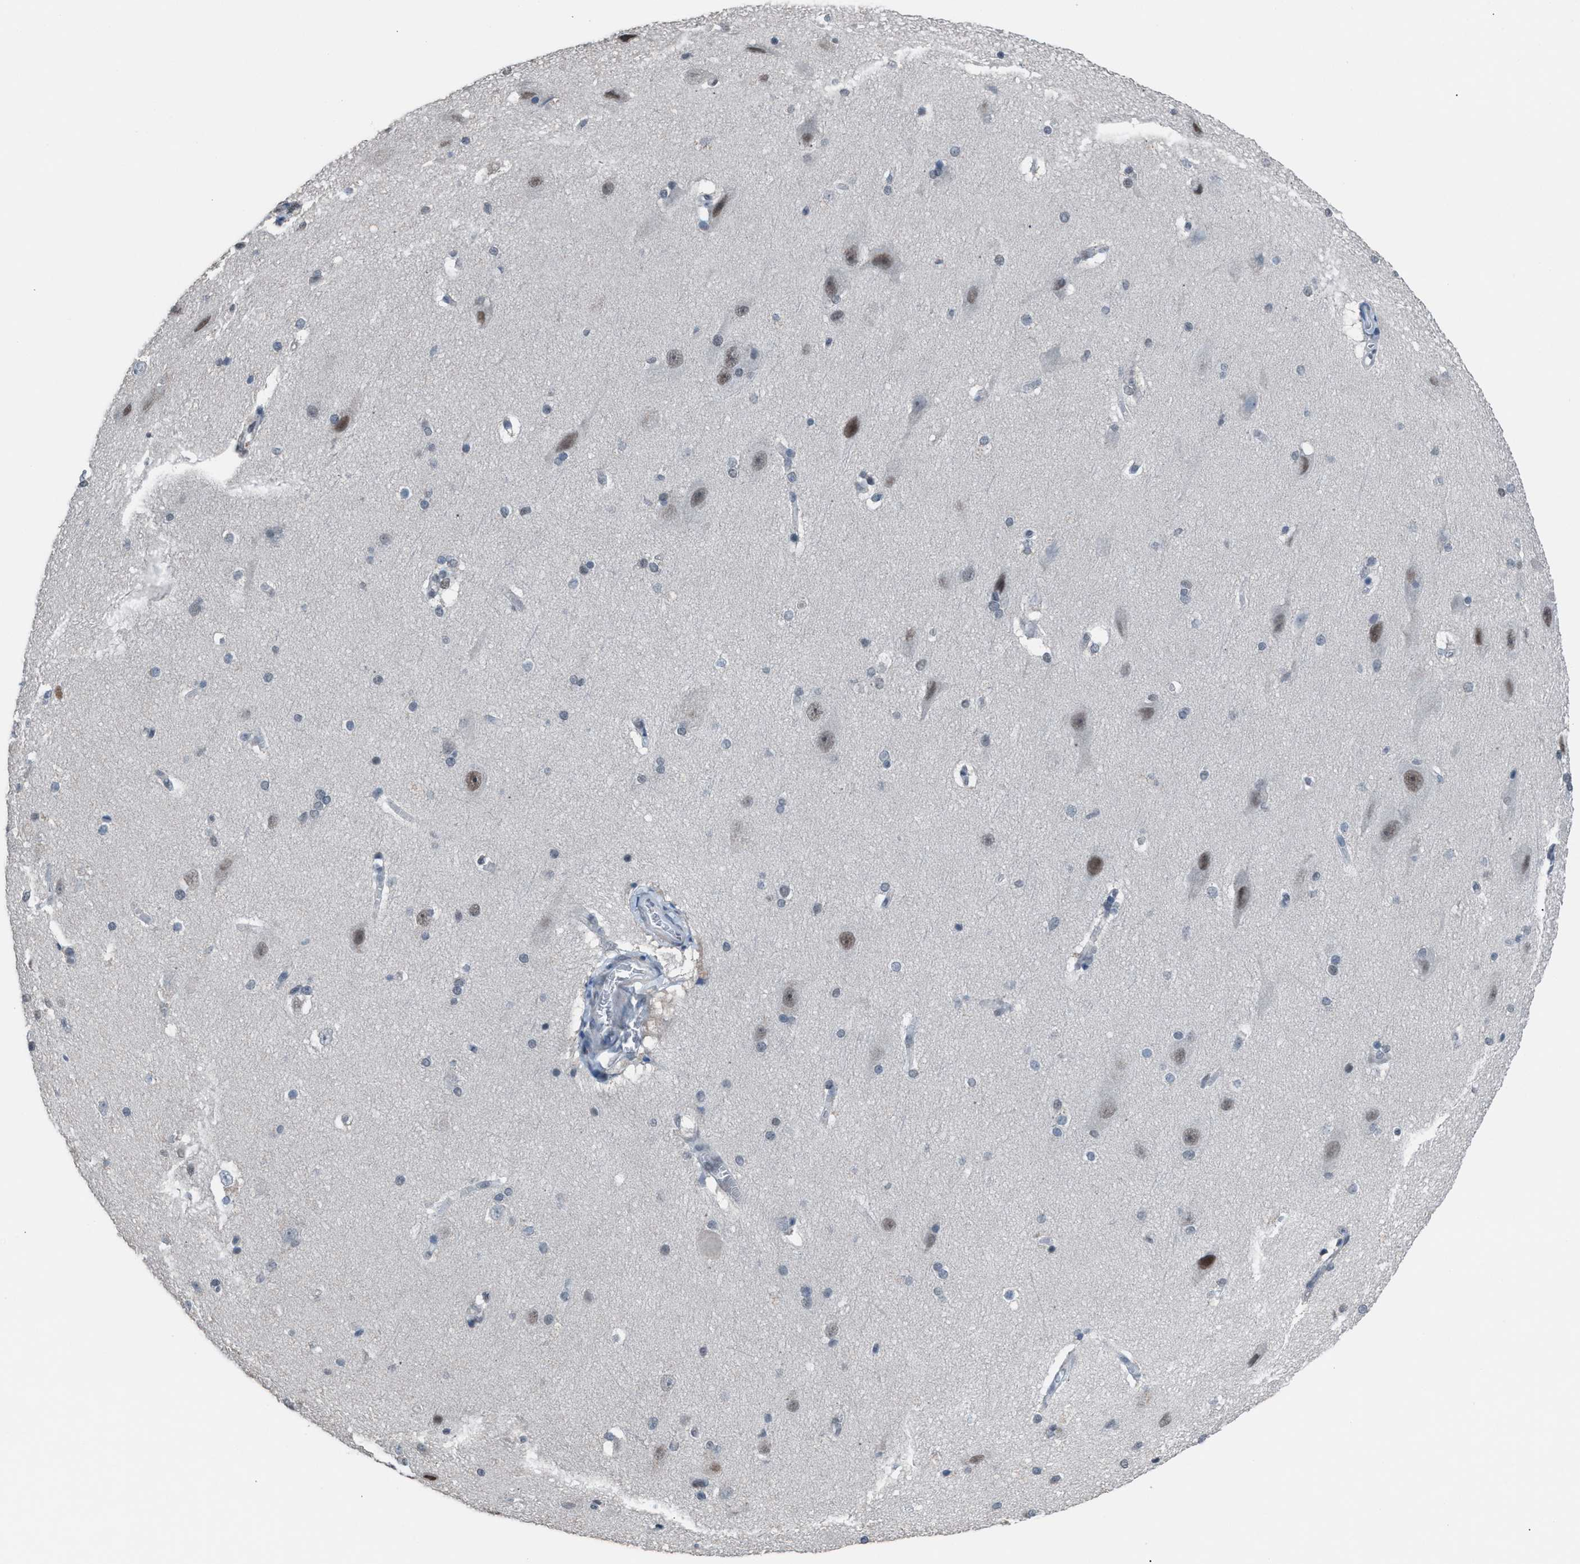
{"staining": {"intensity": "negative", "quantity": "none", "location": "none"}, "tissue": "cerebral cortex", "cell_type": "Endothelial cells", "image_type": "normal", "snomed": [{"axis": "morphology", "description": "Normal tissue, NOS"}, {"axis": "topography", "description": "Cerebral cortex"}, {"axis": "topography", "description": "Hippocampus"}], "caption": "Immunohistochemical staining of normal human cerebral cortex demonstrates no significant staining in endothelial cells.", "gene": "ZNF276", "patient": {"sex": "female", "age": 19}}